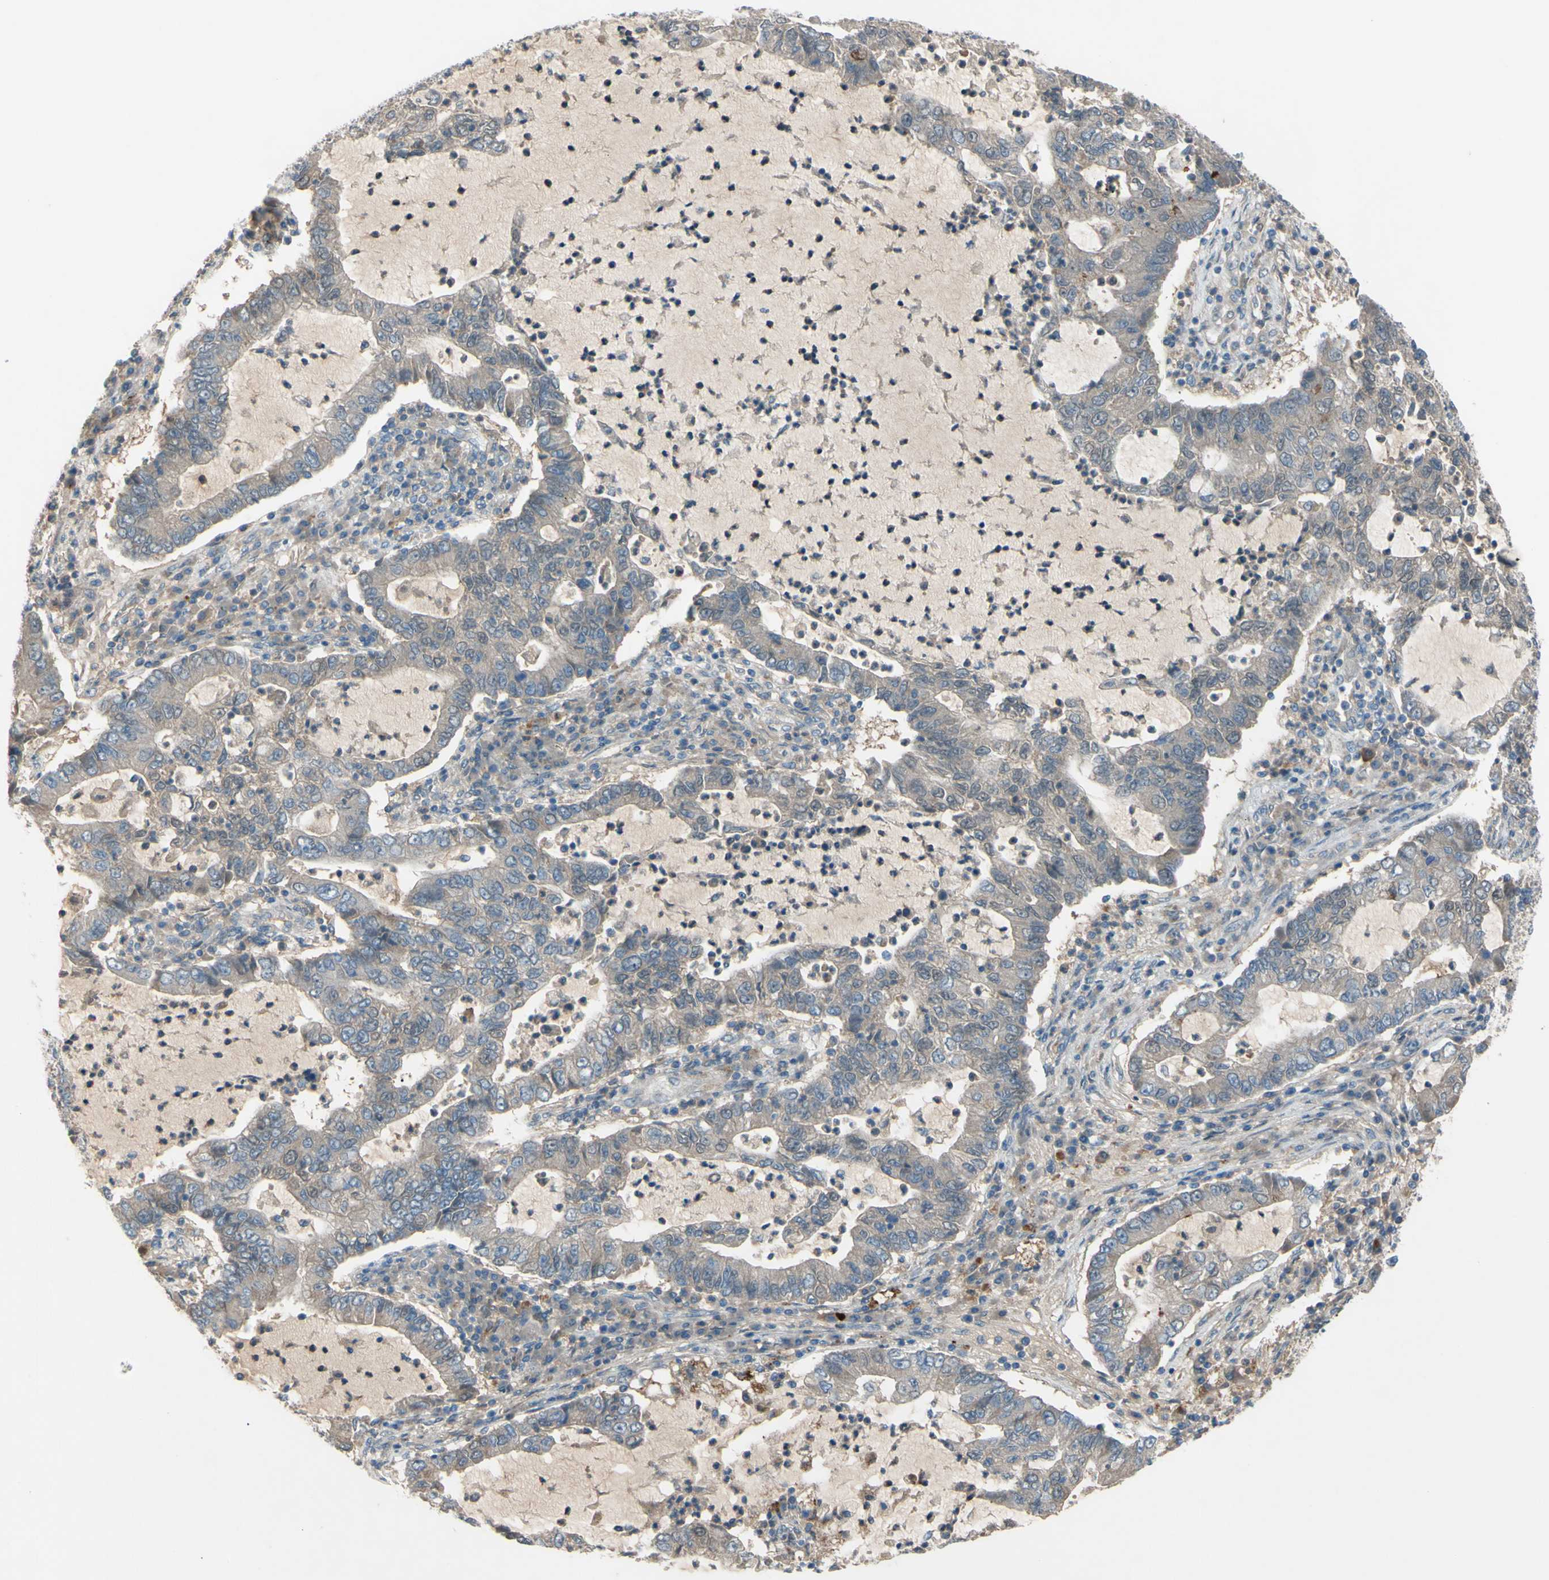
{"staining": {"intensity": "weak", "quantity": ">75%", "location": "cytoplasmic/membranous"}, "tissue": "lung cancer", "cell_type": "Tumor cells", "image_type": "cancer", "snomed": [{"axis": "morphology", "description": "Adenocarcinoma, NOS"}, {"axis": "topography", "description": "Lung"}], "caption": "Weak cytoplasmic/membranous staining for a protein is appreciated in about >75% of tumor cells of lung cancer using IHC.", "gene": "AFP", "patient": {"sex": "female", "age": 51}}